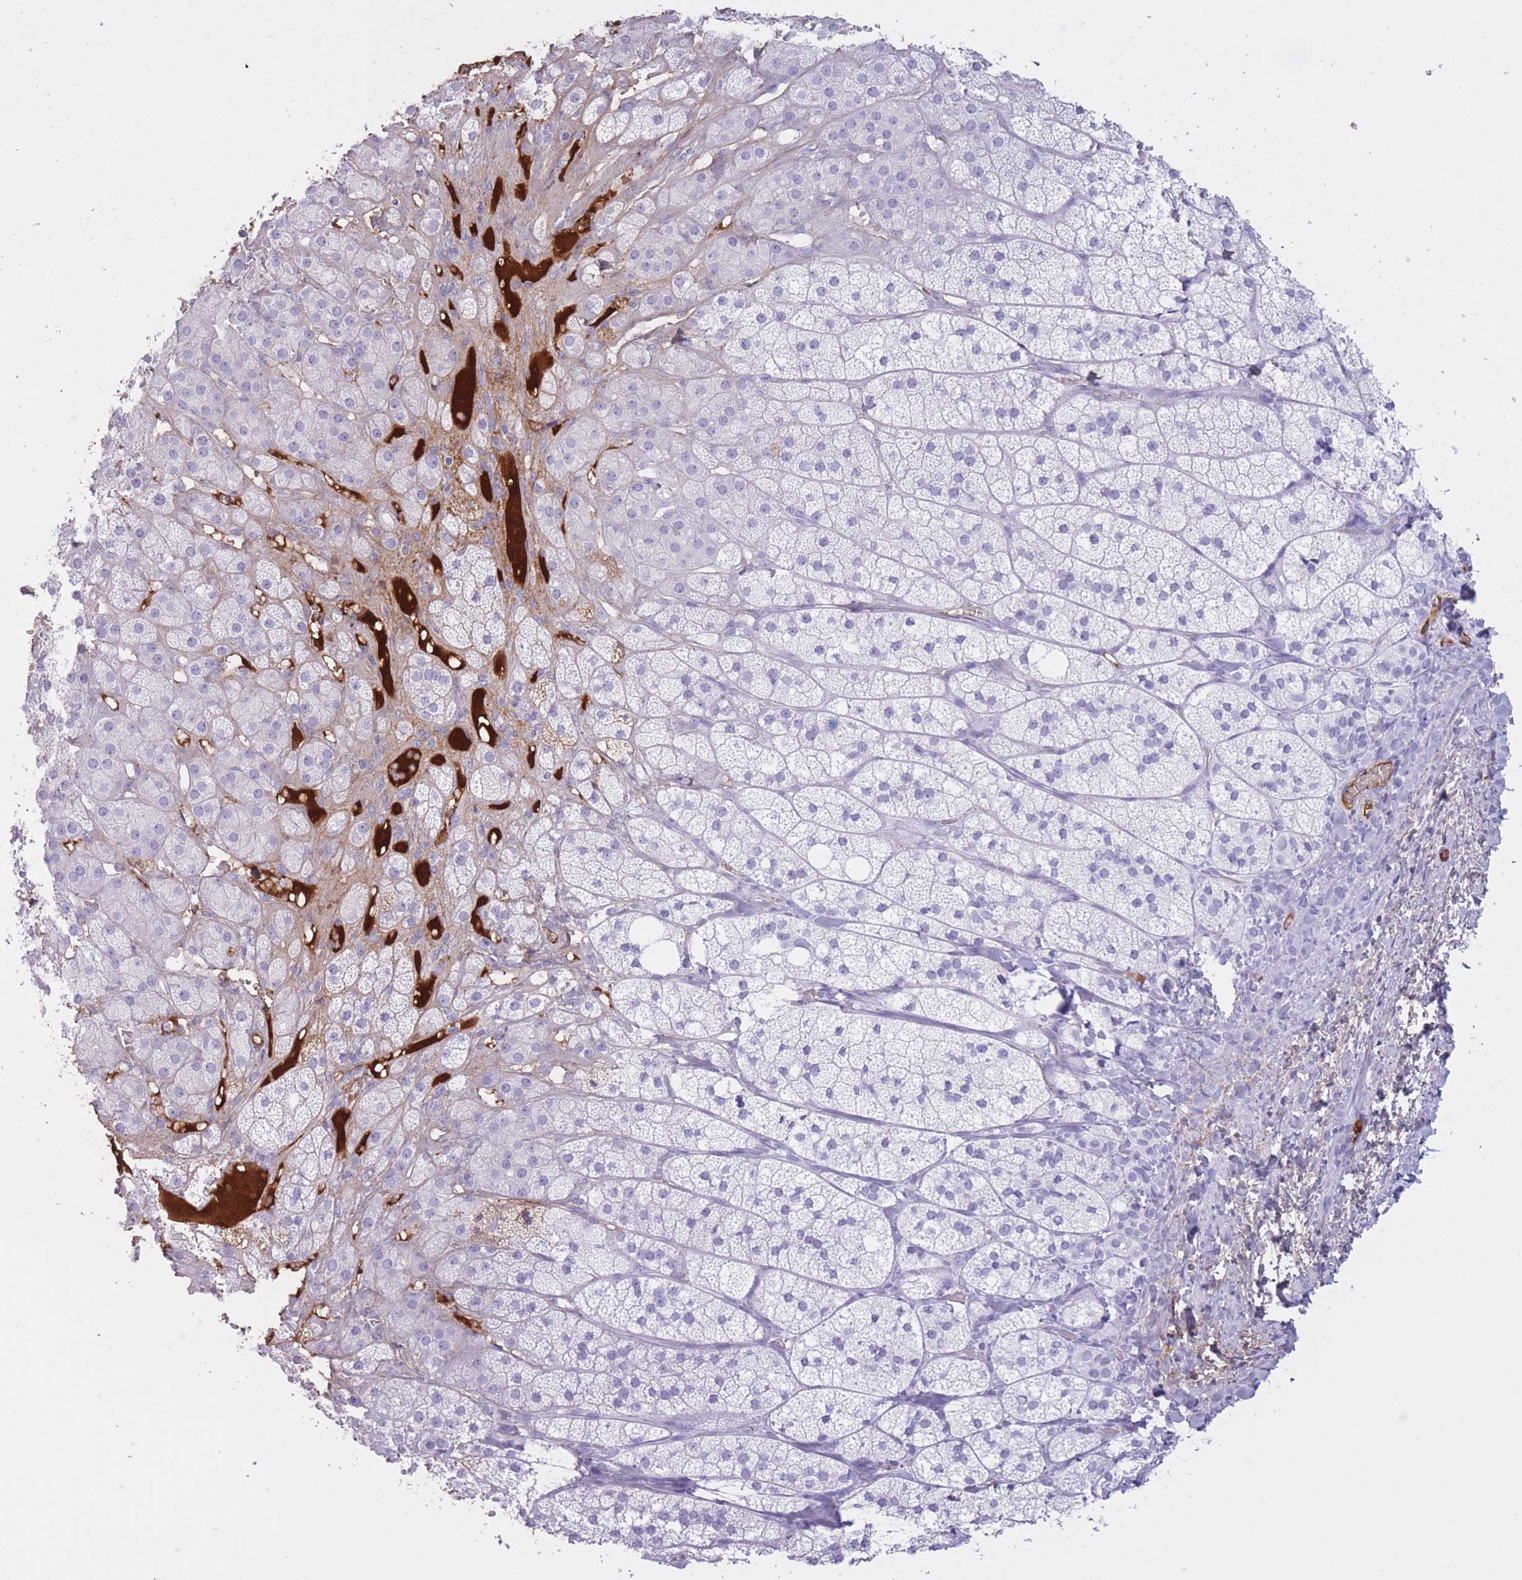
{"staining": {"intensity": "negative", "quantity": "none", "location": "none"}, "tissue": "adrenal gland", "cell_type": "Glandular cells", "image_type": "normal", "snomed": [{"axis": "morphology", "description": "Normal tissue, NOS"}, {"axis": "topography", "description": "Adrenal gland"}], "caption": "This is an IHC histopathology image of unremarkable adrenal gland. There is no expression in glandular cells.", "gene": "AP3S1", "patient": {"sex": "female", "age": 52}}